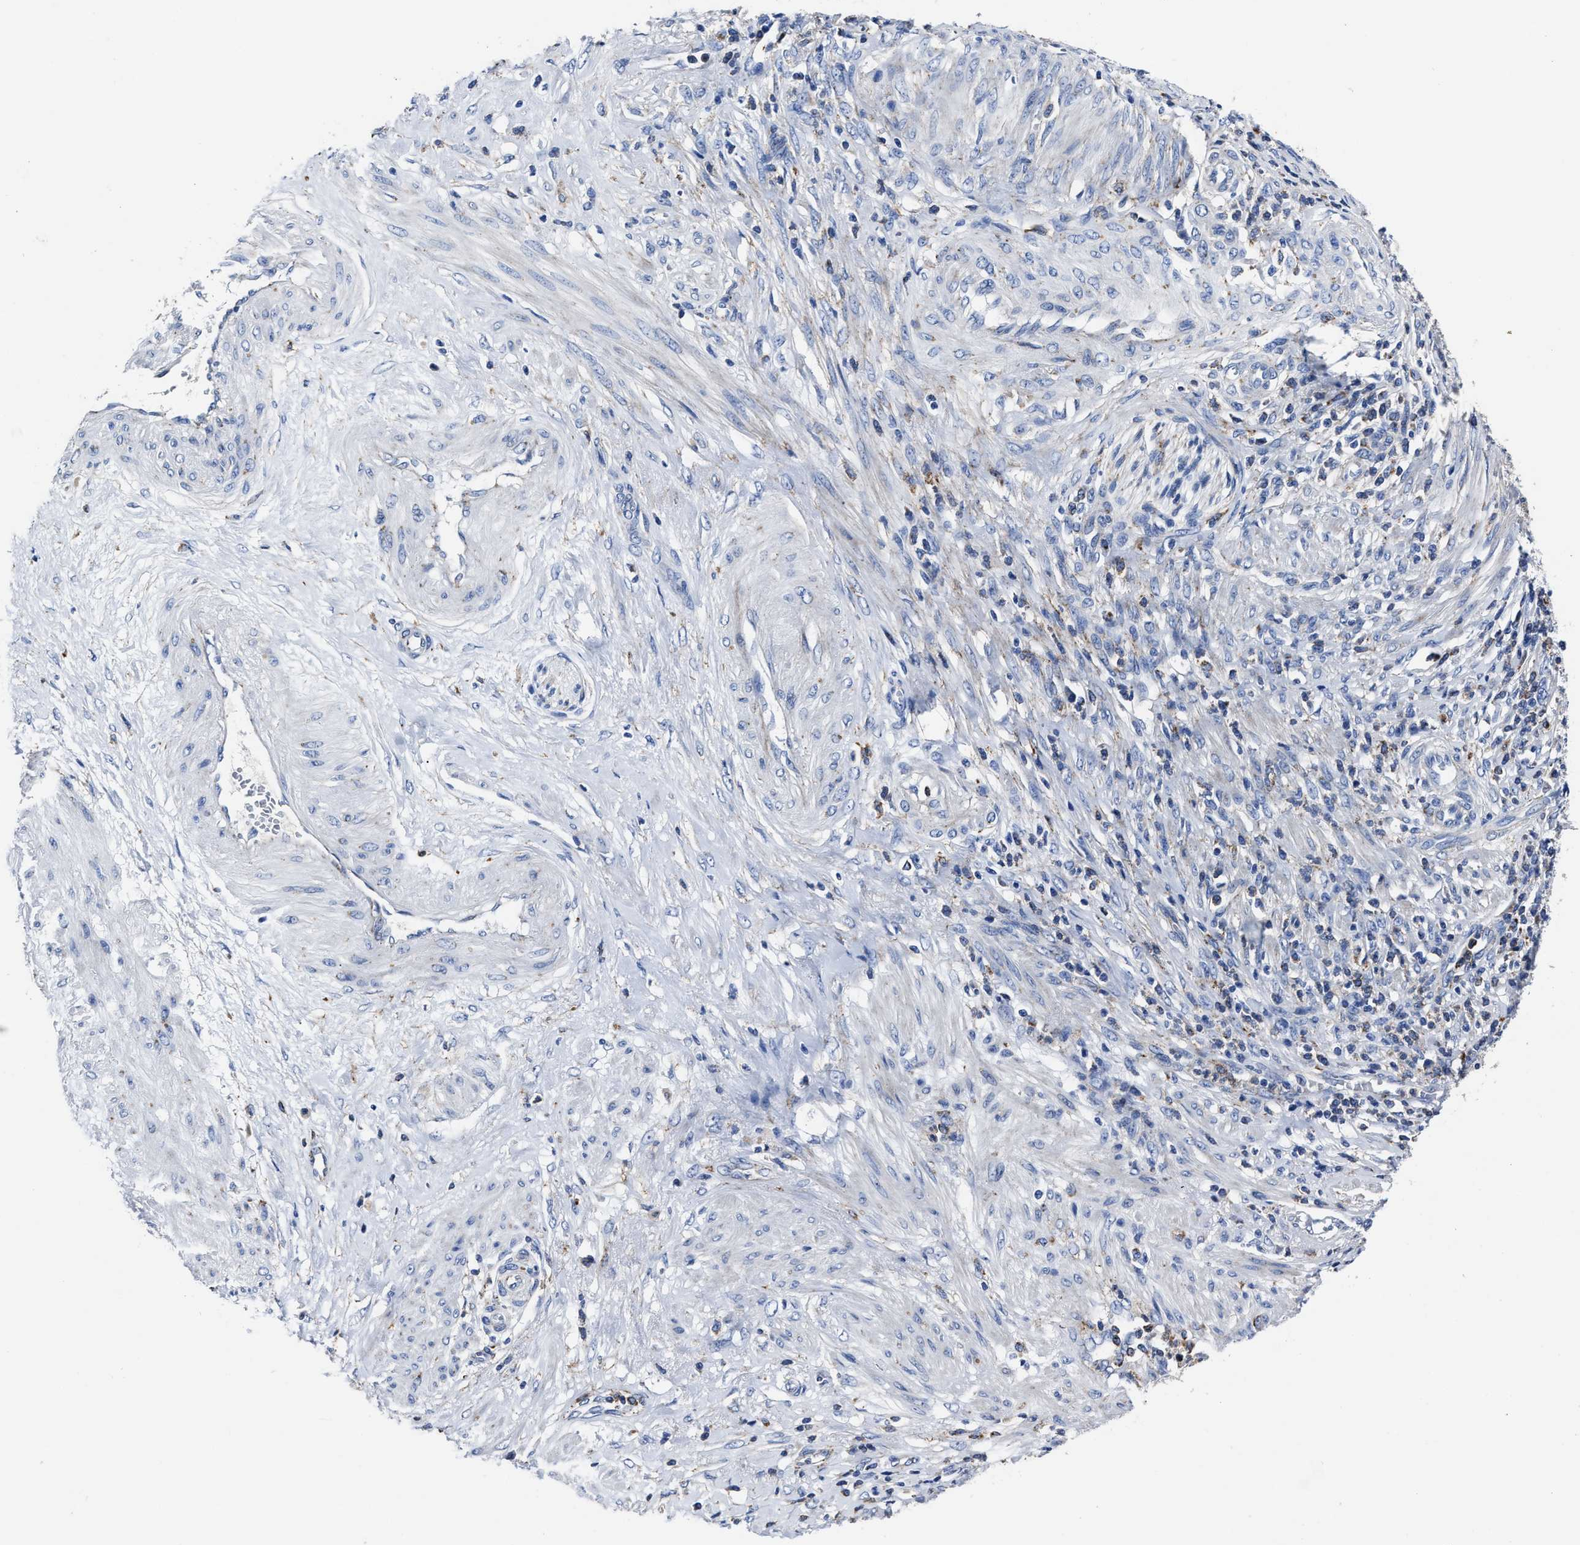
{"staining": {"intensity": "negative", "quantity": "none", "location": "none"}, "tissue": "cervical cancer", "cell_type": "Tumor cells", "image_type": "cancer", "snomed": [{"axis": "morphology", "description": "Squamous cell carcinoma, NOS"}, {"axis": "topography", "description": "Cervix"}], "caption": "The image displays no staining of tumor cells in squamous cell carcinoma (cervical).", "gene": "LAMTOR4", "patient": {"sex": "female", "age": 70}}